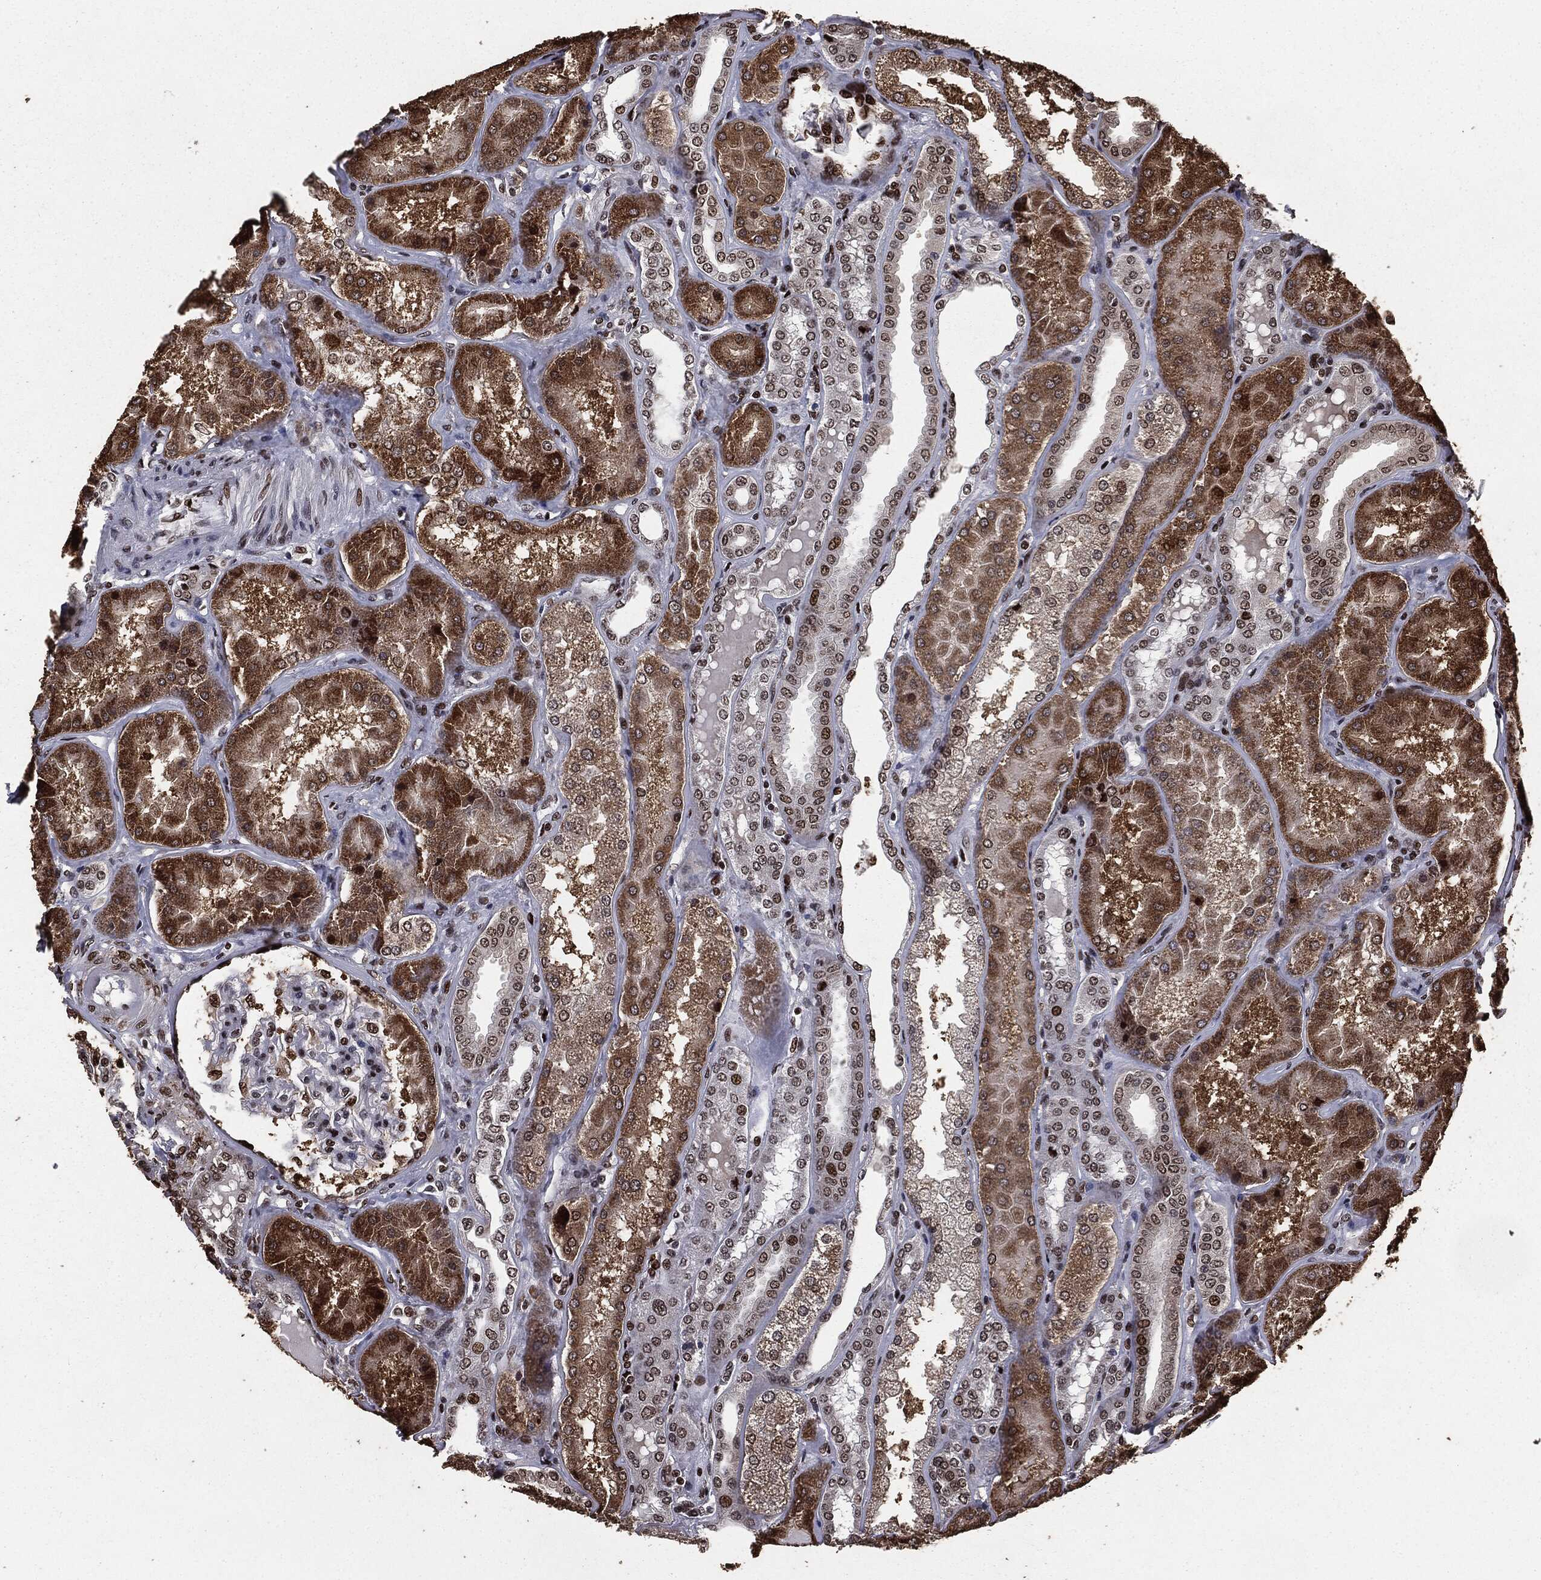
{"staining": {"intensity": "strong", "quantity": "<25%", "location": "nuclear"}, "tissue": "kidney", "cell_type": "Cells in glomeruli", "image_type": "normal", "snomed": [{"axis": "morphology", "description": "Normal tissue, NOS"}, {"axis": "topography", "description": "Kidney"}], "caption": "Unremarkable kidney was stained to show a protein in brown. There is medium levels of strong nuclear staining in about <25% of cells in glomeruli. The protein of interest is shown in brown color, while the nuclei are stained blue.", "gene": "DVL2", "patient": {"sex": "female", "age": 56}}